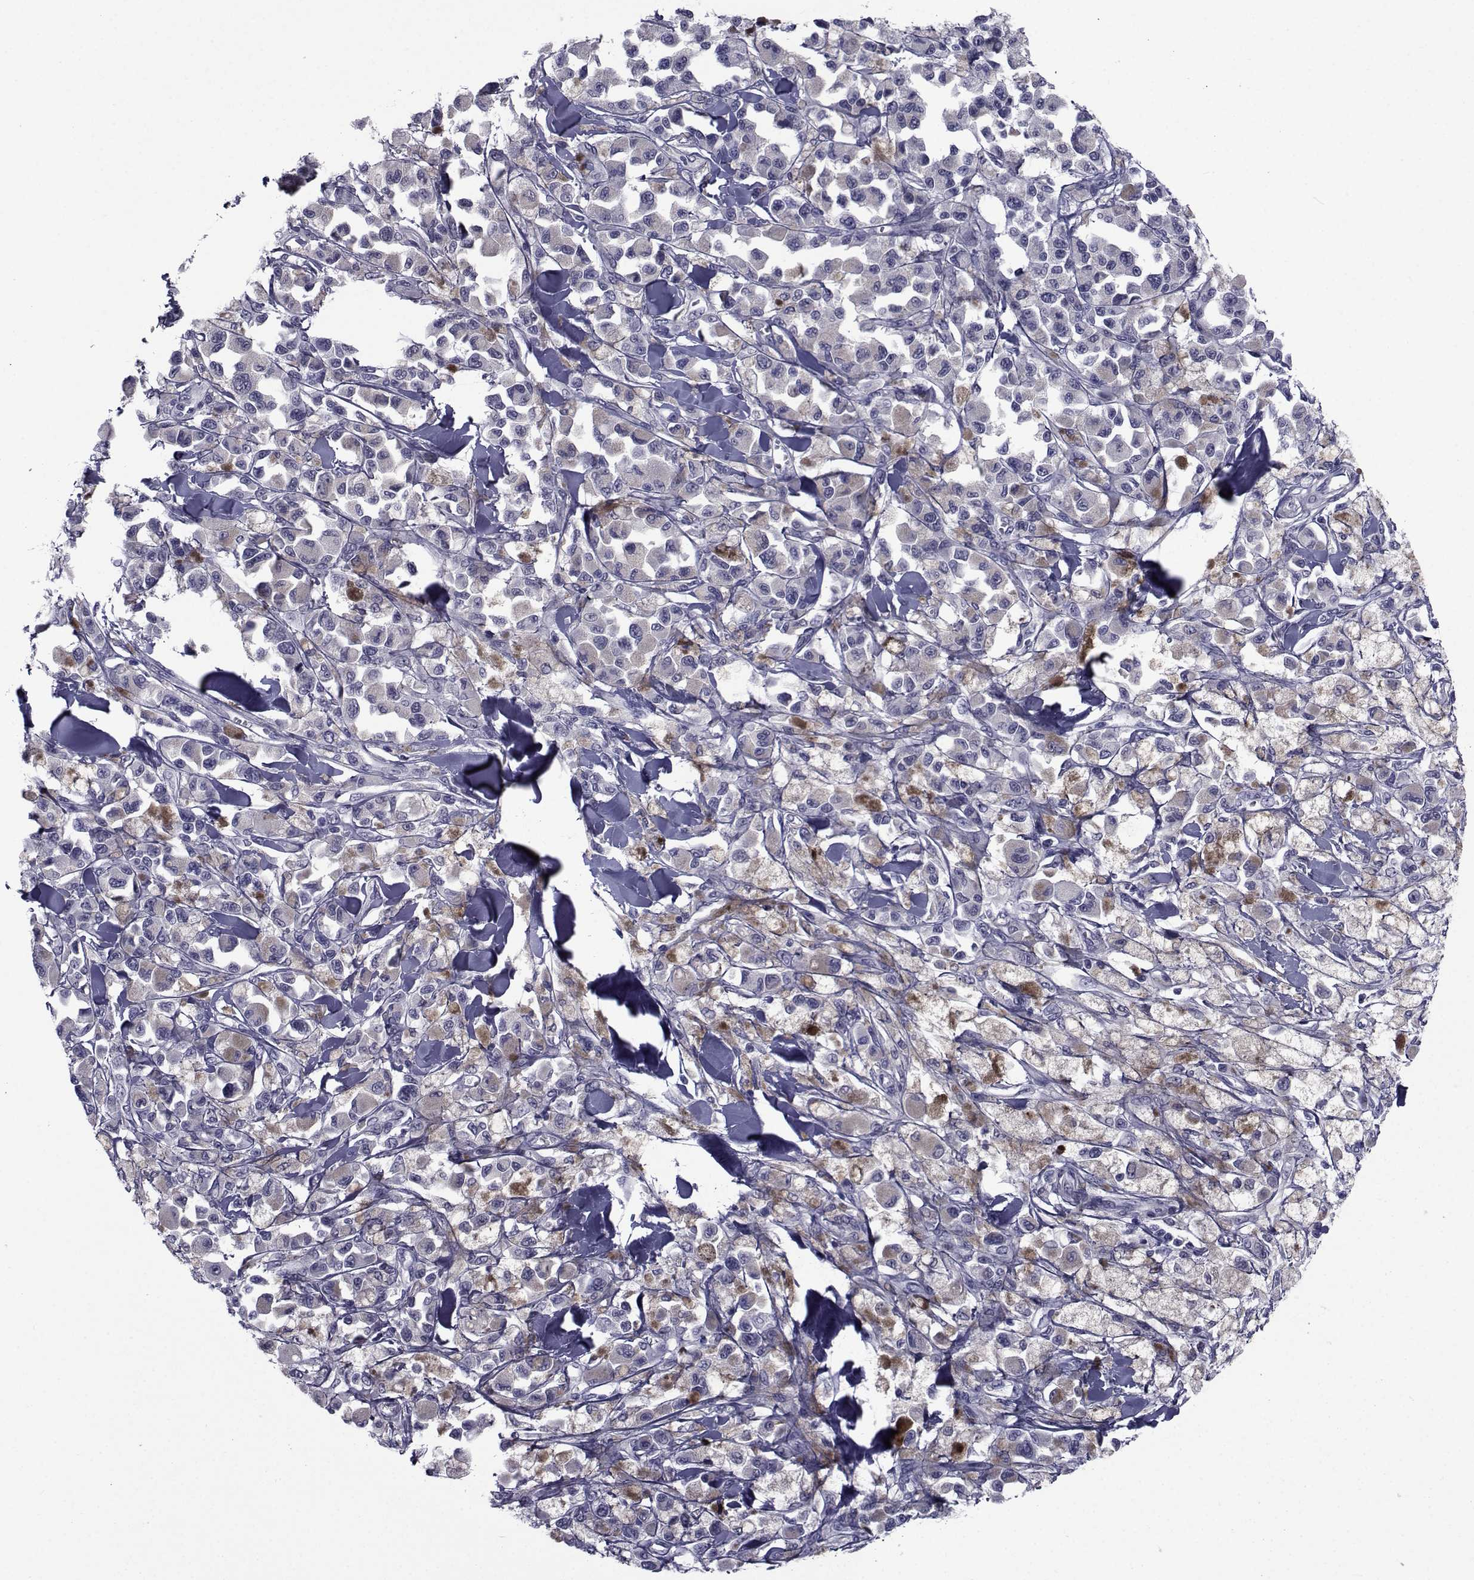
{"staining": {"intensity": "negative", "quantity": "none", "location": "none"}, "tissue": "melanoma", "cell_type": "Tumor cells", "image_type": "cancer", "snomed": [{"axis": "morphology", "description": "Malignant melanoma, NOS"}, {"axis": "topography", "description": "Skin"}], "caption": "Image shows no protein expression in tumor cells of malignant melanoma tissue.", "gene": "SEMA5B", "patient": {"sex": "female", "age": 58}}